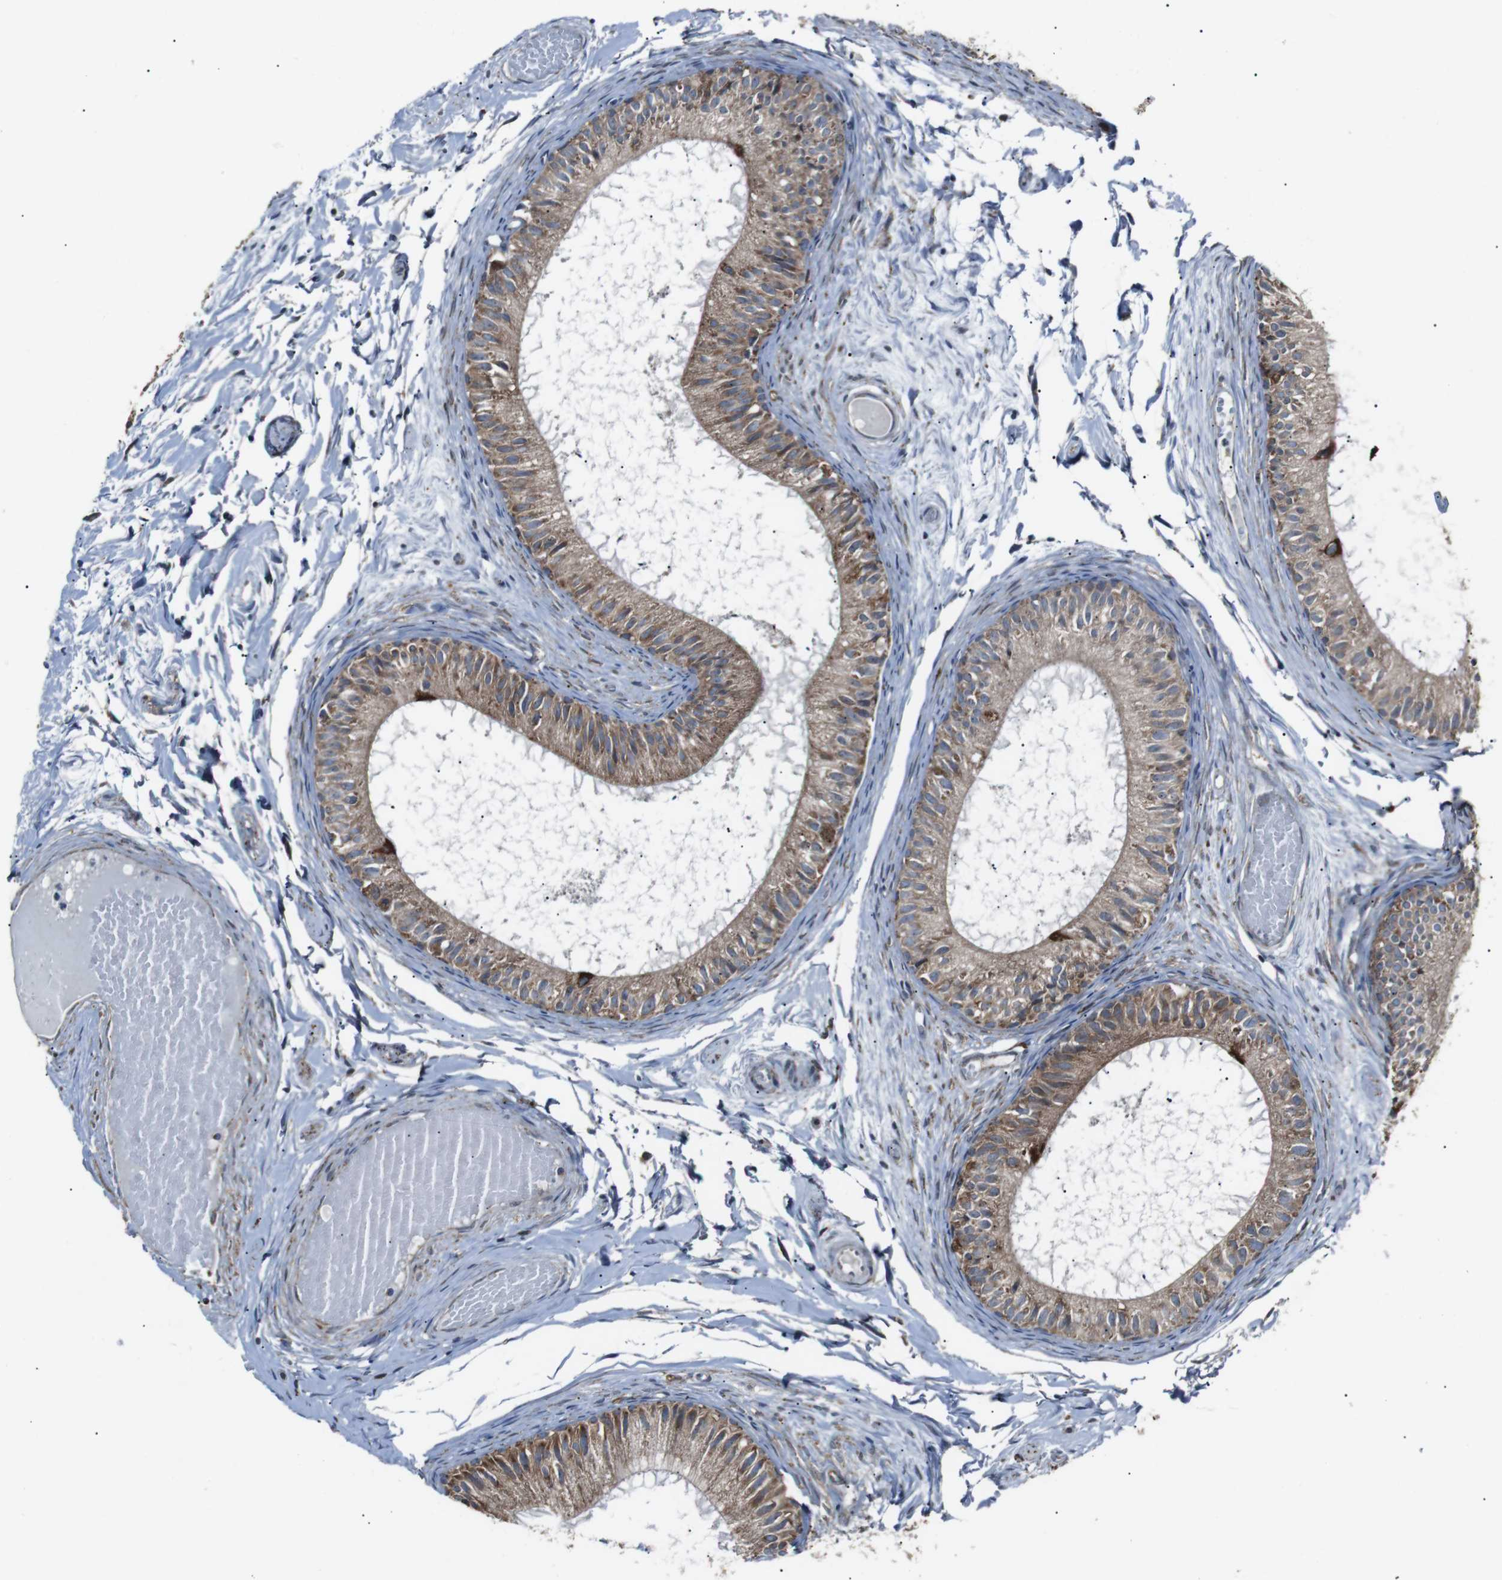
{"staining": {"intensity": "moderate", "quantity": ">75%", "location": "cytoplasmic/membranous"}, "tissue": "epididymis", "cell_type": "Glandular cells", "image_type": "normal", "snomed": [{"axis": "morphology", "description": "Normal tissue, NOS"}, {"axis": "topography", "description": "Epididymis"}], "caption": "Glandular cells display moderate cytoplasmic/membranous expression in about >75% of cells in normal epididymis. (Stains: DAB in brown, nuclei in blue, Microscopy: brightfield microscopy at high magnification).", "gene": "CISD2", "patient": {"sex": "male", "age": 46}}